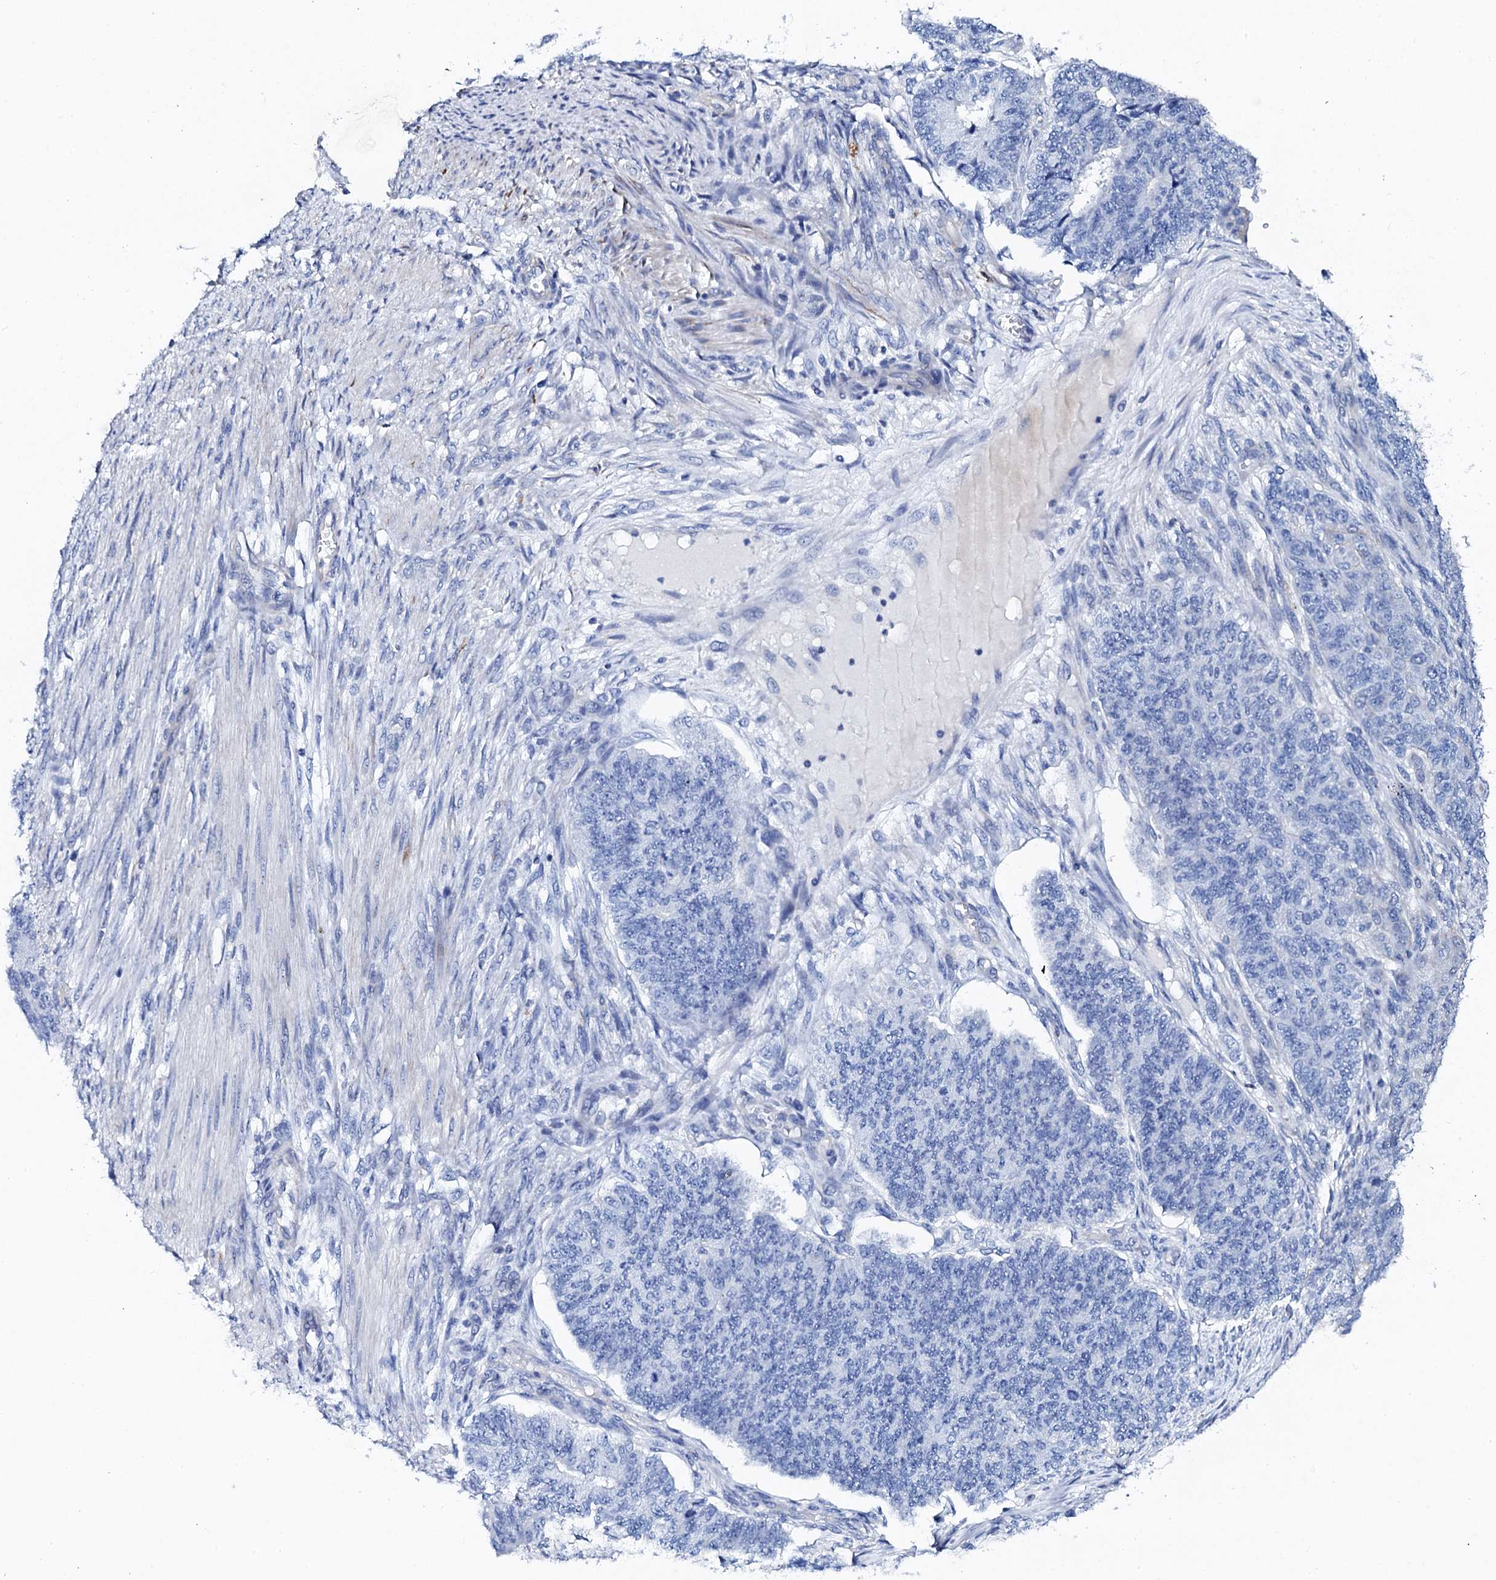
{"staining": {"intensity": "negative", "quantity": "none", "location": "none"}, "tissue": "endometrial cancer", "cell_type": "Tumor cells", "image_type": "cancer", "snomed": [{"axis": "morphology", "description": "Adenocarcinoma, NOS"}, {"axis": "topography", "description": "Endometrium"}], "caption": "Histopathology image shows no protein staining in tumor cells of endometrial adenocarcinoma tissue.", "gene": "KLHL32", "patient": {"sex": "female", "age": 32}}